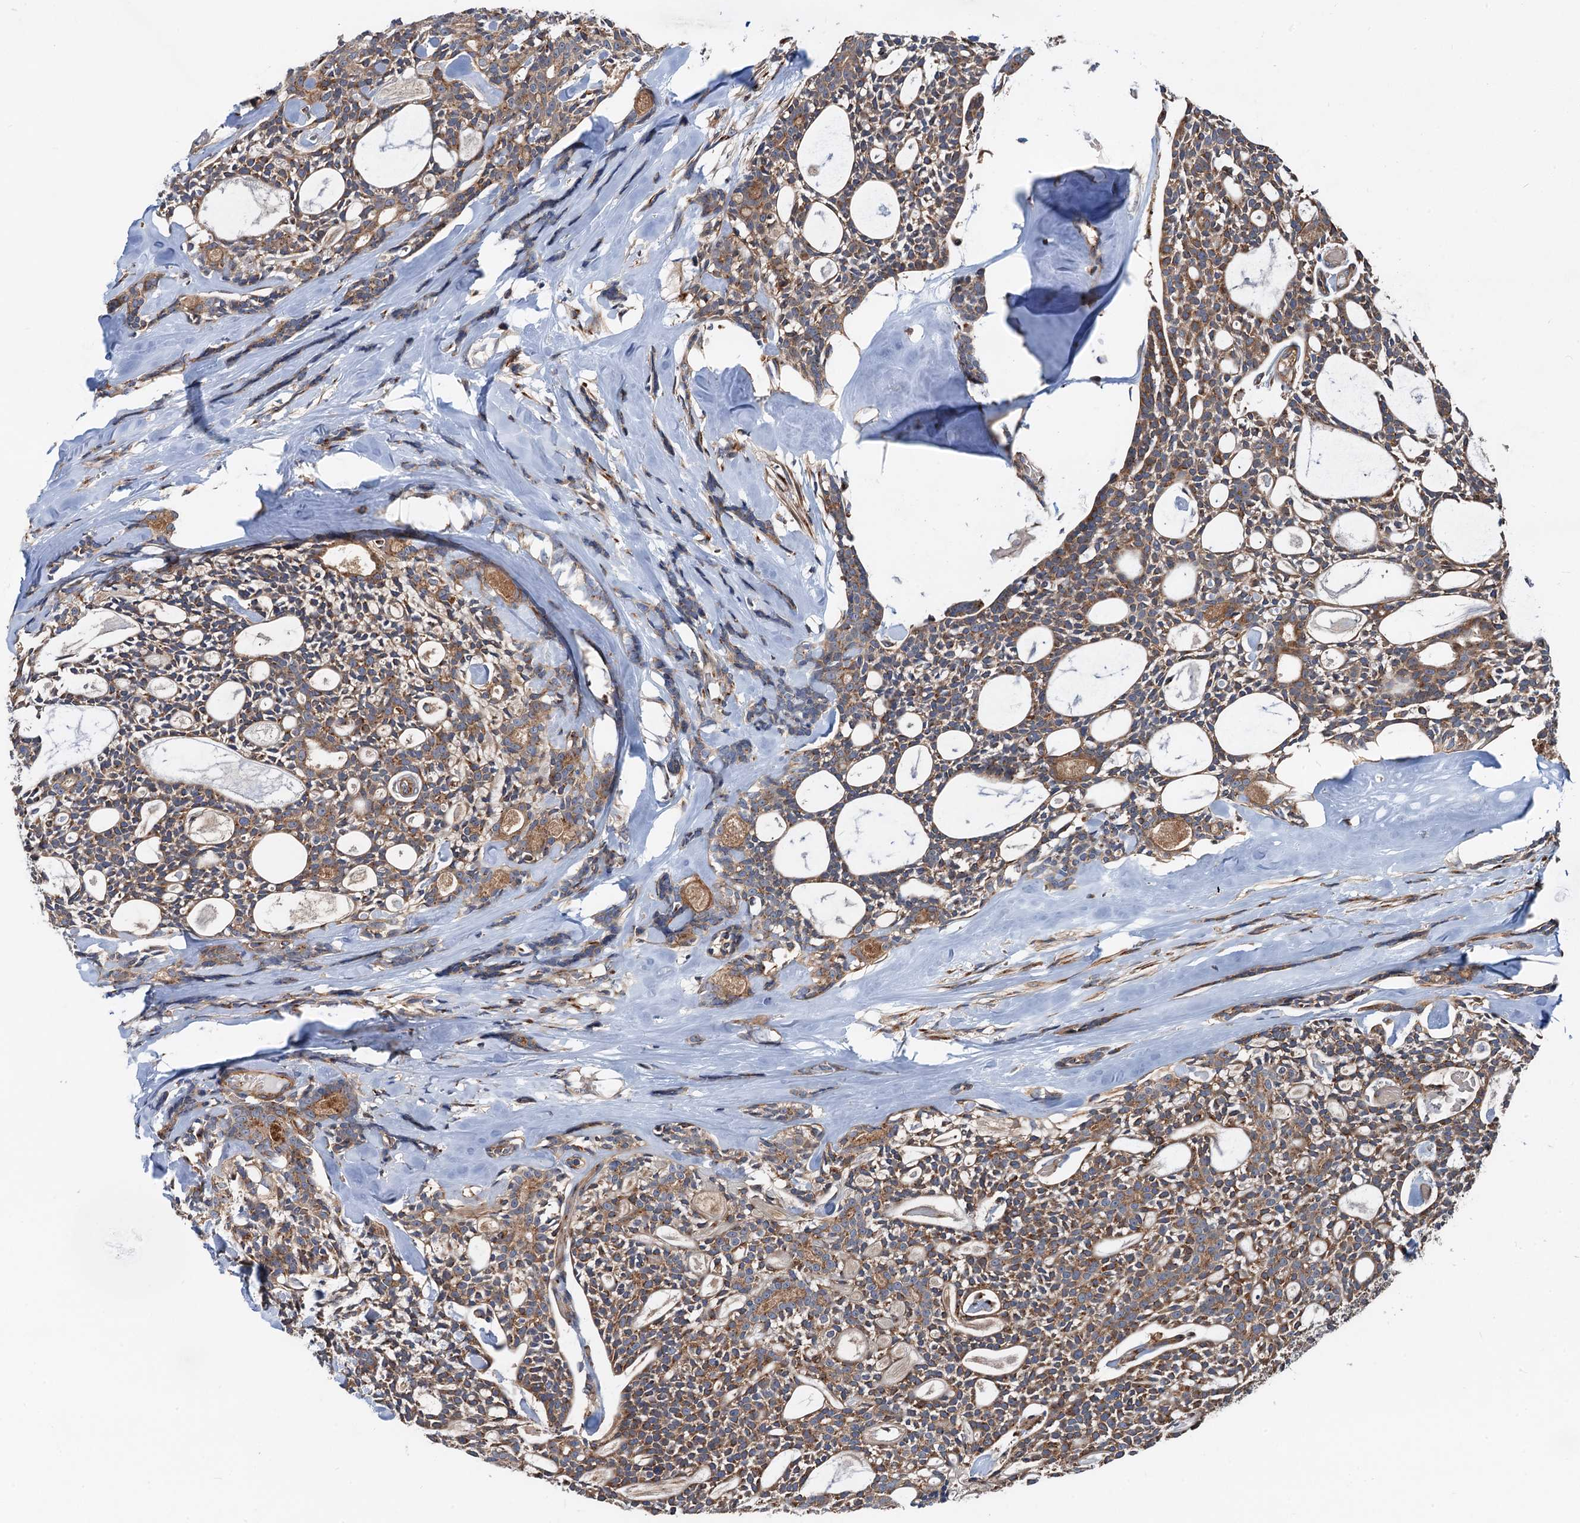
{"staining": {"intensity": "moderate", "quantity": ">75%", "location": "cytoplasmic/membranous"}, "tissue": "head and neck cancer", "cell_type": "Tumor cells", "image_type": "cancer", "snomed": [{"axis": "morphology", "description": "Adenocarcinoma, NOS"}, {"axis": "topography", "description": "Salivary gland"}, {"axis": "topography", "description": "Head-Neck"}], "caption": "Immunohistochemical staining of head and neck cancer (adenocarcinoma) displays medium levels of moderate cytoplasmic/membranous staining in about >75% of tumor cells.", "gene": "ANKRD26", "patient": {"sex": "male", "age": 55}}